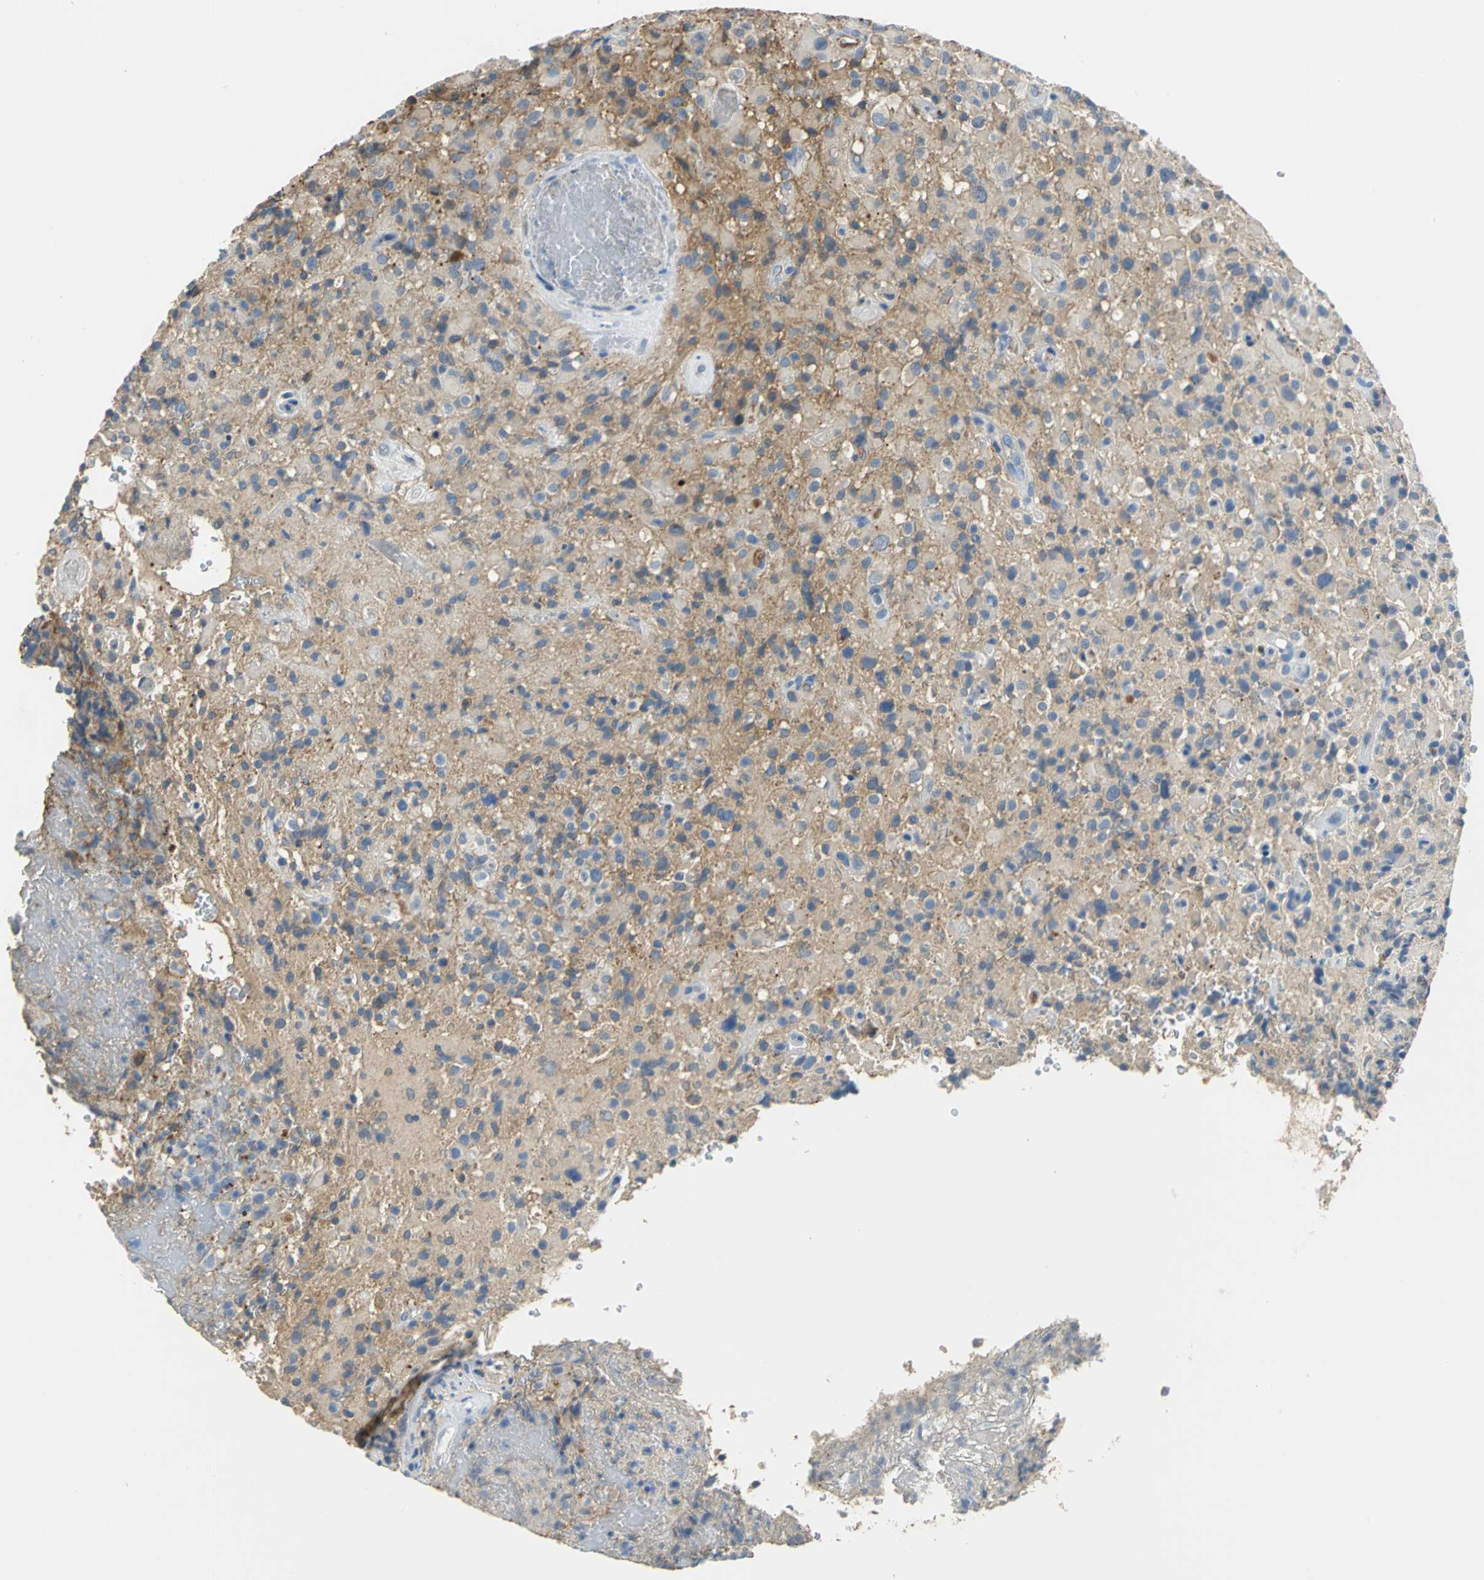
{"staining": {"intensity": "moderate", "quantity": "25%-75%", "location": "cytoplasmic/membranous"}, "tissue": "glioma", "cell_type": "Tumor cells", "image_type": "cancer", "snomed": [{"axis": "morphology", "description": "Glioma, malignant, High grade"}, {"axis": "topography", "description": "Brain"}], "caption": "Immunohistochemical staining of high-grade glioma (malignant) displays moderate cytoplasmic/membranous protein positivity in about 25%-75% of tumor cells.", "gene": "GYG2", "patient": {"sex": "male", "age": 71}}